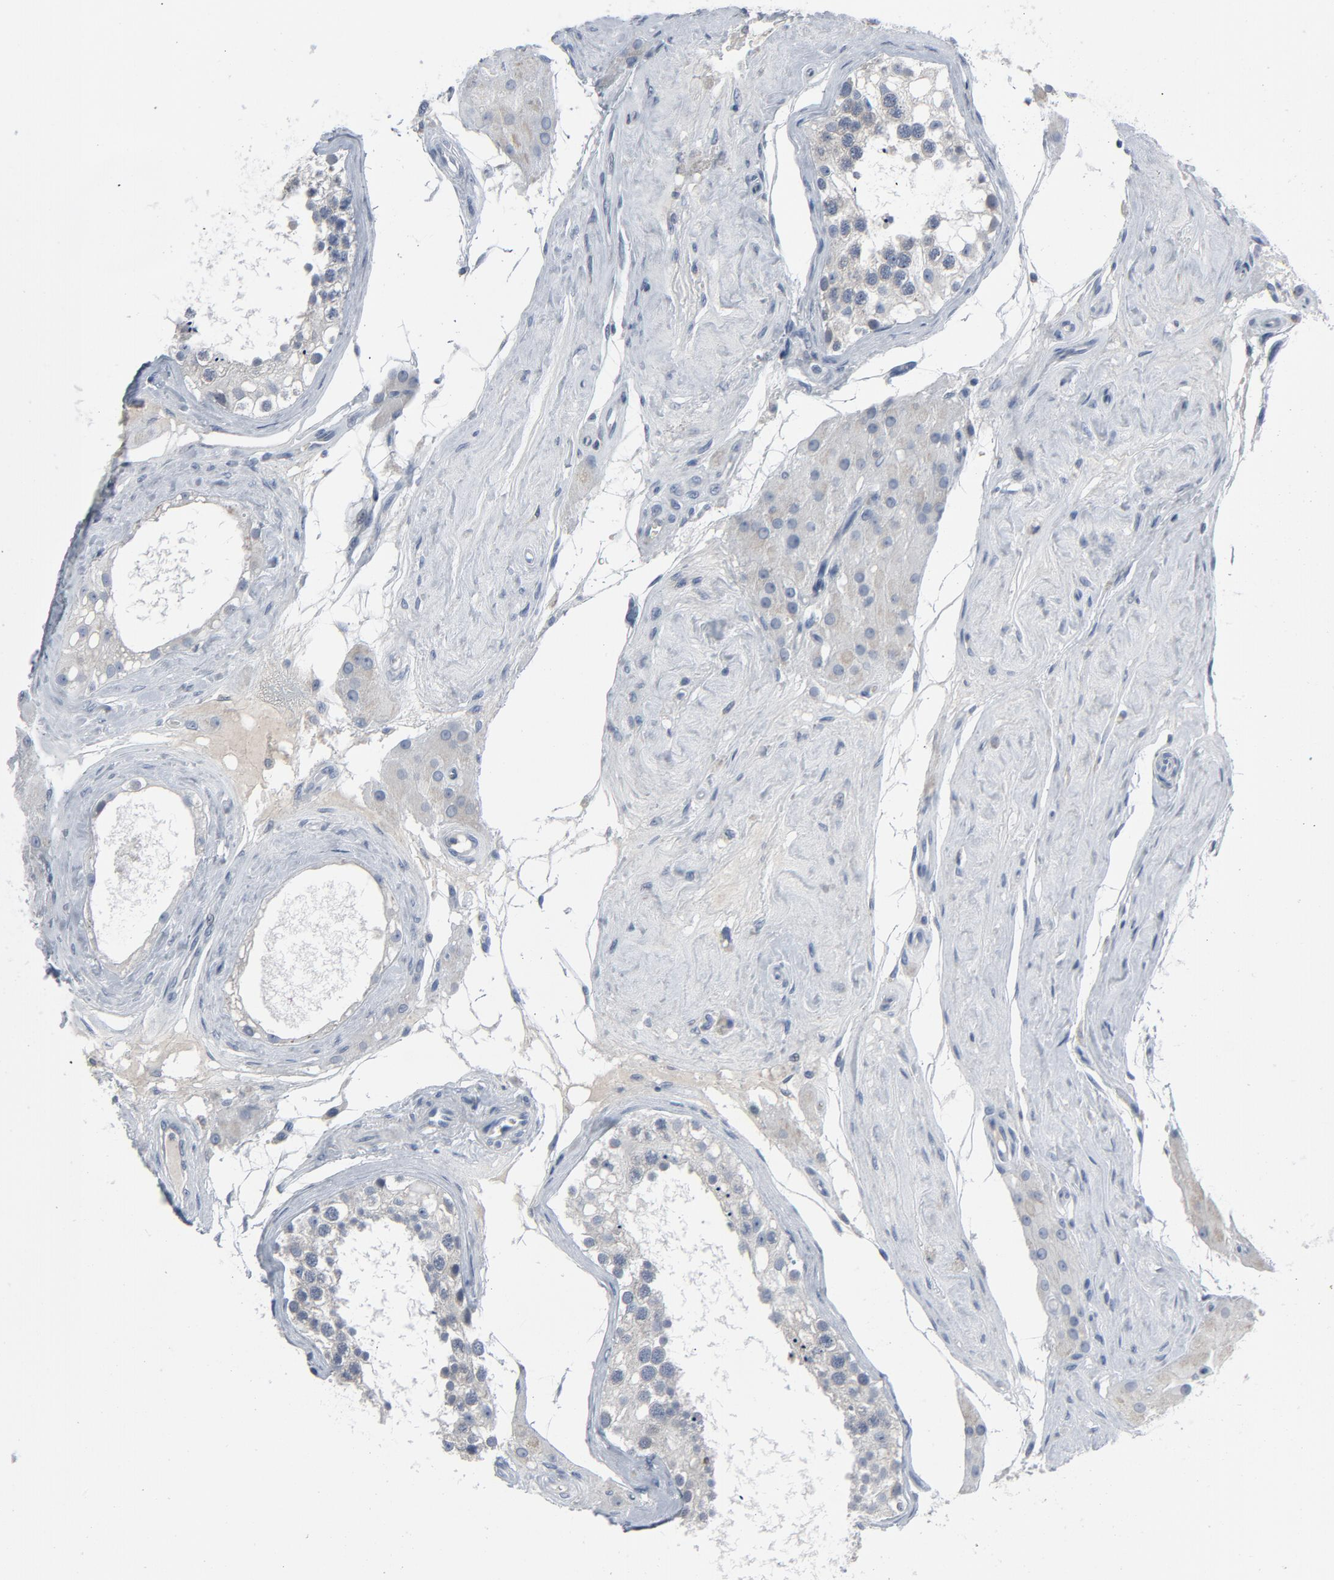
{"staining": {"intensity": "negative", "quantity": "none", "location": "none"}, "tissue": "testis", "cell_type": "Cells in seminiferous ducts", "image_type": "normal", "snomed": [{"axis": "morphology", "description": "Normal tissue, NOS"}, {"axis": "topography", "description": "Testis"}], "caption": "IHC histopathology image of normal human testis stained for a protein (brown), which demonstrates no expression in cells in seminiferous ducts. (DAB (3,3'-diaminobenzidine) IHC with hematoxylin counter stain).", "gene": "GPX2", "patient": {"sex": "male", "age": 68}}